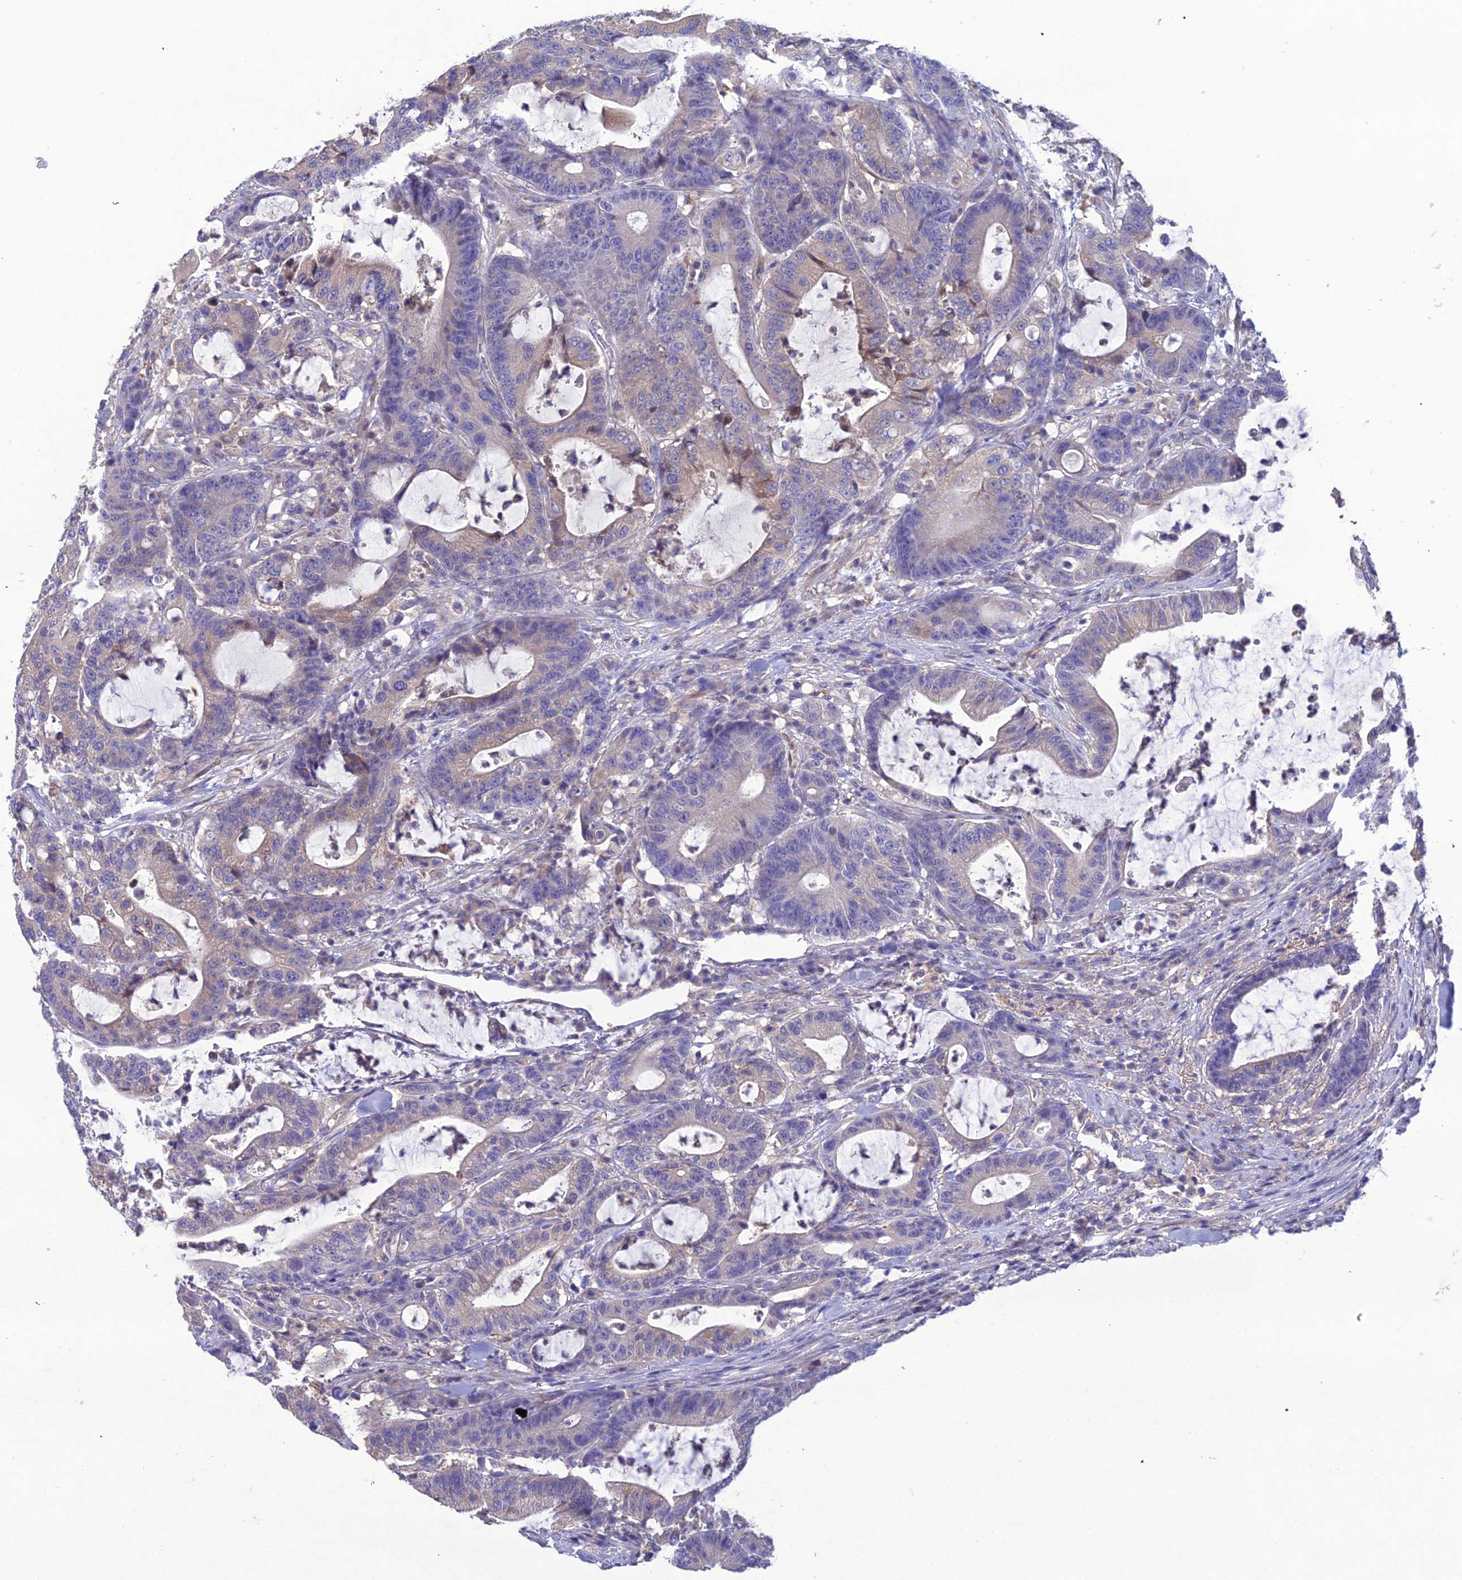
{"staining": {"intensity": "negative", "quantity": "none", "location": "none"}, "tissue": "colorectal cancer", "cell_type": "Tumor cells", "image_type": "cancer", "snomed": [{"axis": "morphology", "description": "Adenocarcinoma, NOS"}, {"axis": "topography", "description": "Colon"}], "caption": "An image of colorectal cancer (adenocarcinoma) stained for a protein displays no brown staining in tumor cells.", "gene": "SNX24", "patient": {"sex": "female", "age": 84}}